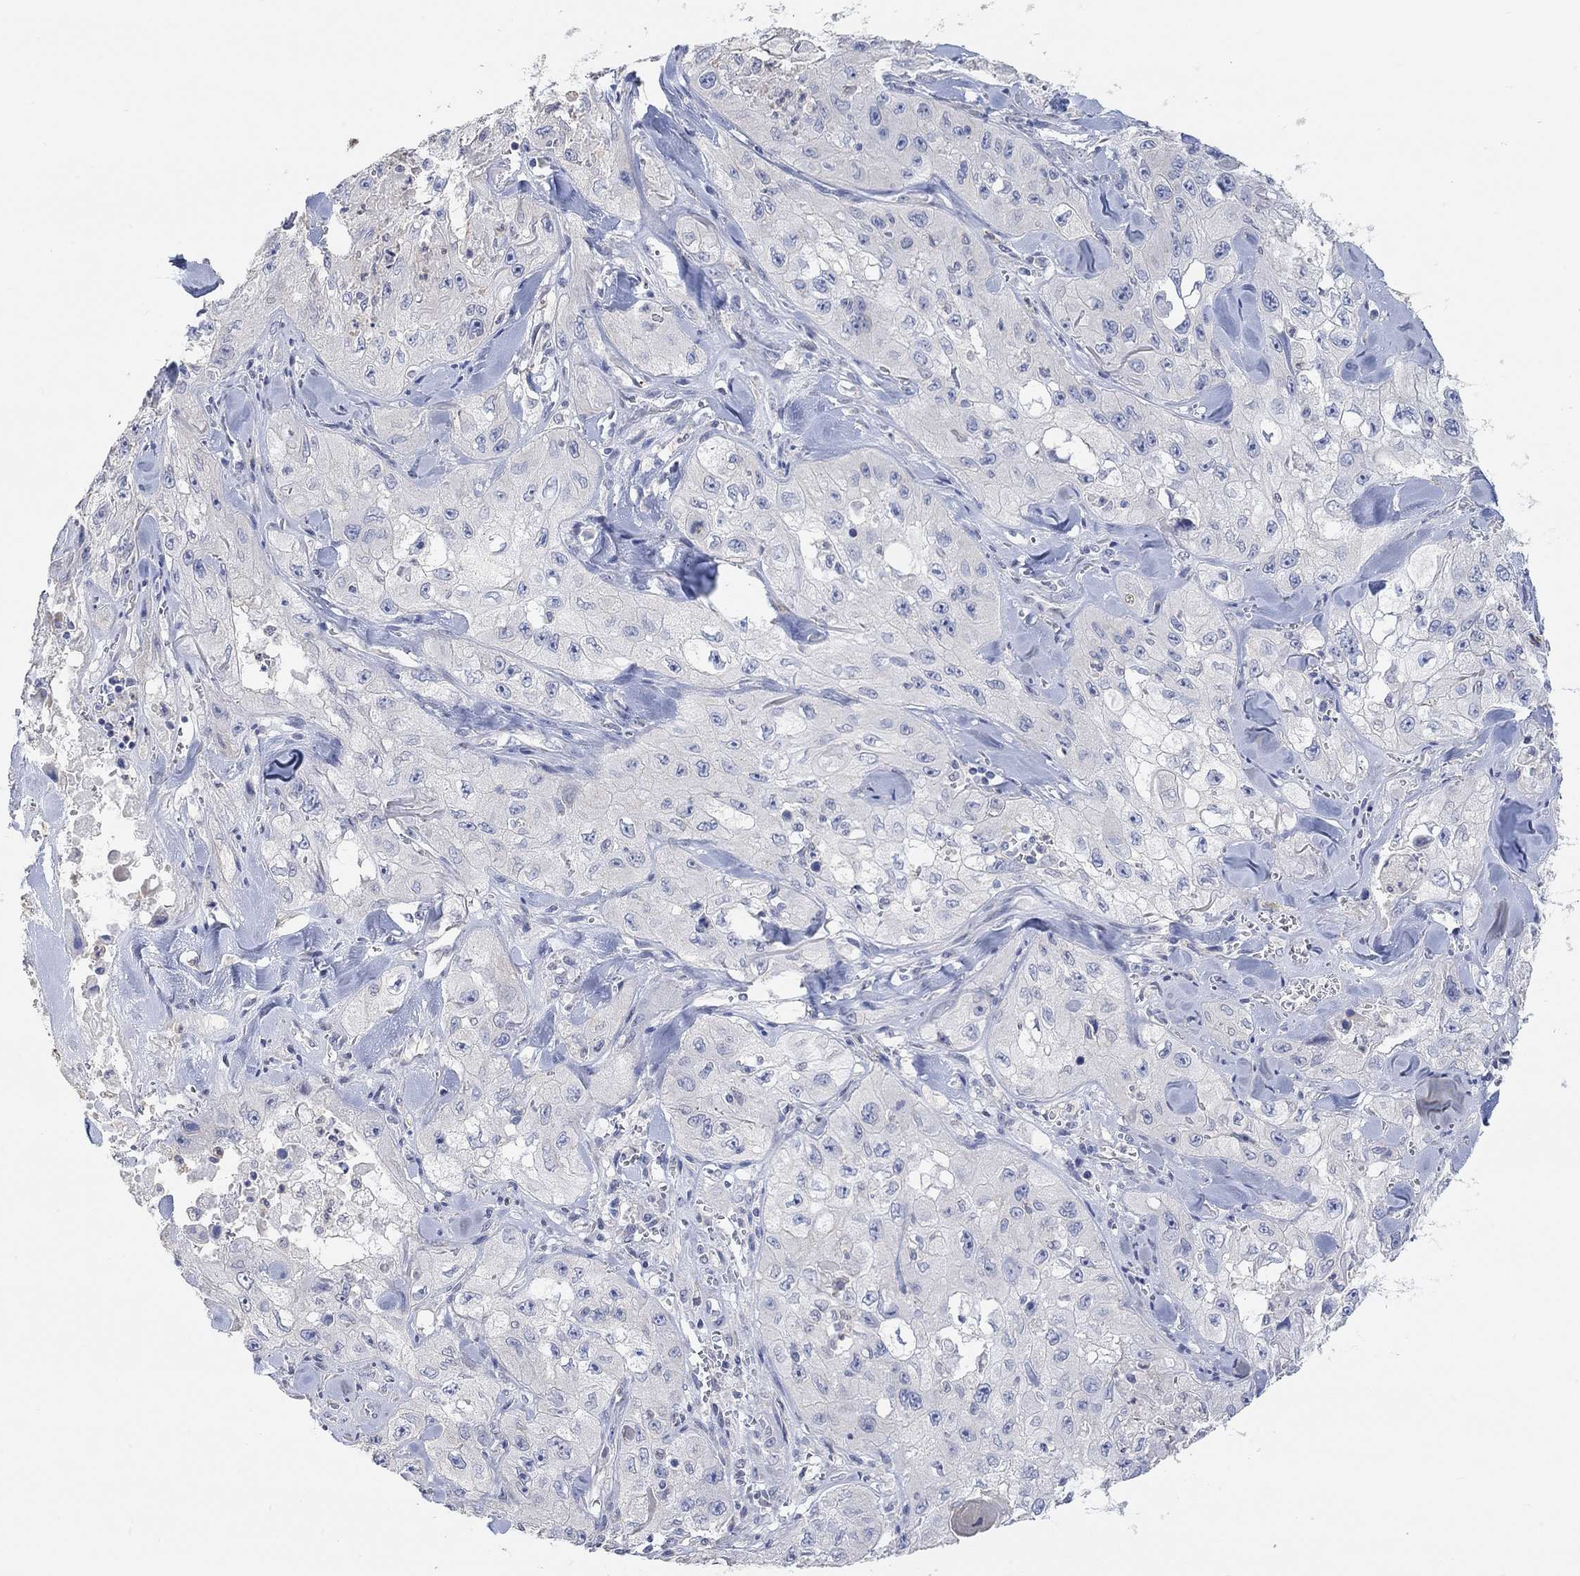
{"staining": {"intensity": "negative", "quantity": "none", "location": "none"}, "tissue": "skin cancer", "cell_type": "Tumor cells", "image_type": "cancer", "snomed": [{"axis": "morphology", "description": "Squamous cell carcinoma, NOS"}, {"axis": "topography", "description": "Skin"}, {"axis": "topography", "description": "Subcutis"}], "caption": "Histopathology image shows no protein staining in tumor cells of skin squamous cell carcinoma tissue.", "gene": "NLRP14", "patient": {"sex": "male", "age": 73}}